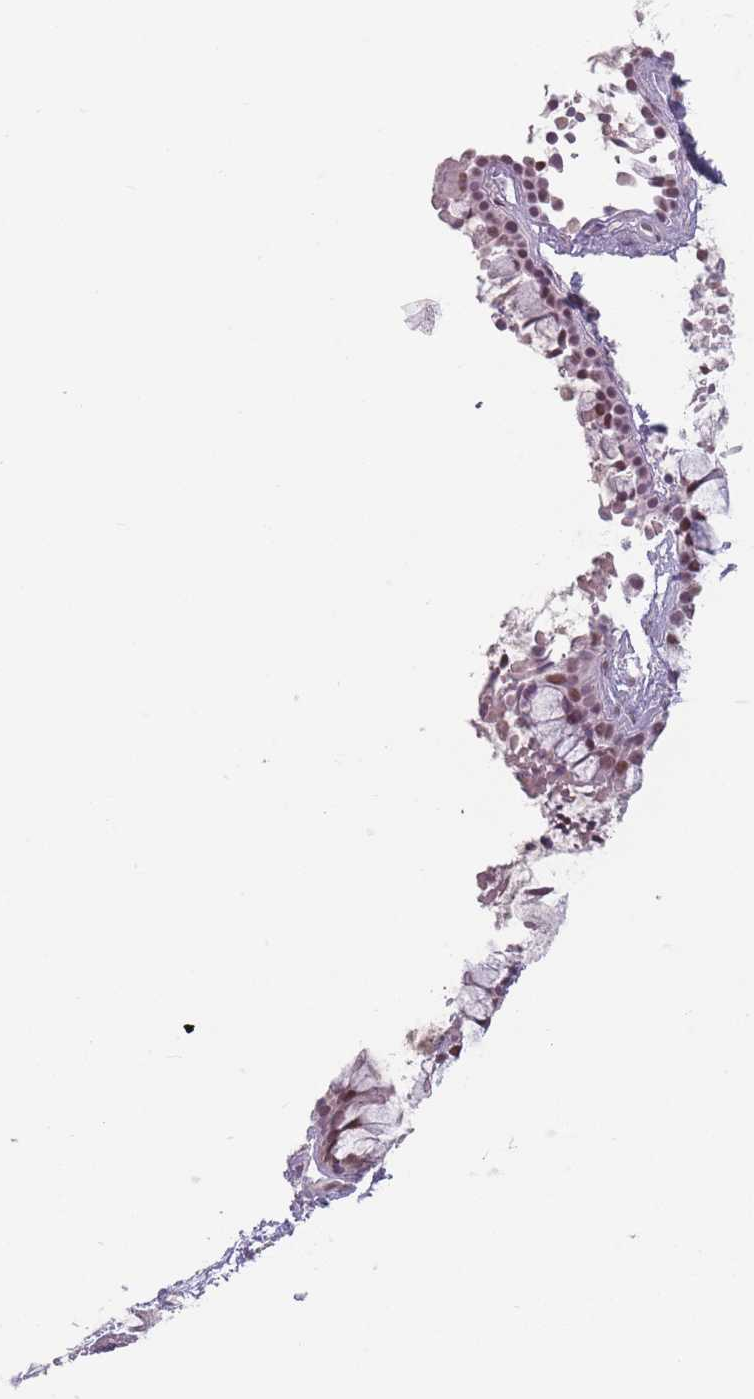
{"staining": {"intensity": "moderate", "quantity": ">75%", "location": "nuclear"}, "tissue": "nasopharynx", "cell_type": "Respiratory epithelial cells", "image_type": "normal", "snomed": [{"axis": "morphology", "description": "Normal tissue, NOS"}, {"axis": "topography", "description": "Nasopharynx"}], "caption": "The micrograph displays immunohistochemical staining of unremarkable nasopharynx. There is moderate nuclear staining is appreciated in approximately >75% of respiratory epithelial cells.", "gene": "SH3BGRL2", "patient": {"sex": "male", "age": 82}}